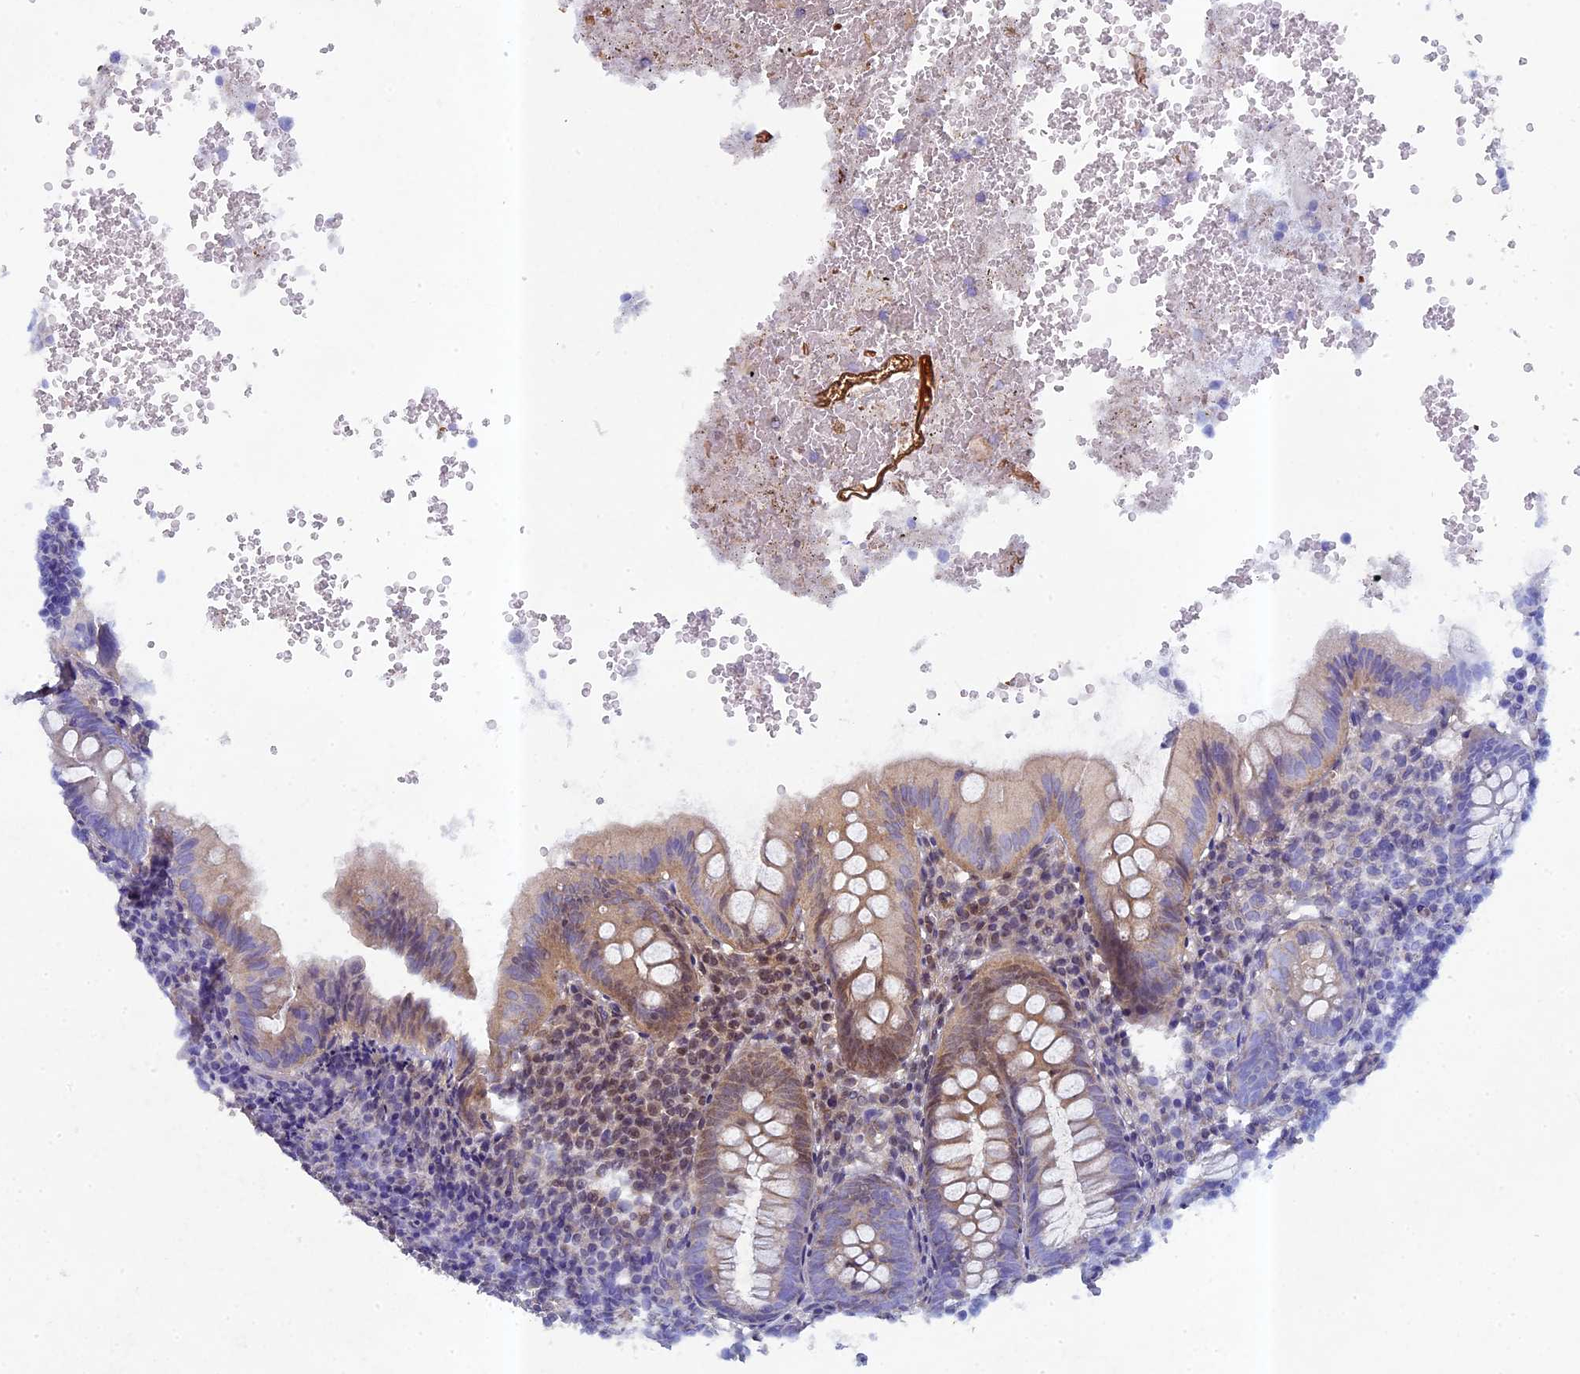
{"staining": {"intensity": "moderate", "quantity": "<25%", "location": "cytoplasmic/membranous"}, "tissue": "appendix", "cell_type": "Glandular cells", "image_type": "normal", "snomed": [{"axis": "morphology", "description": "Normal tissue, NOS"}, {"axis": "topography", "description": "Appendix"}], "caption": "IHC staining of normal appendix, which reveals low levels of moderate cytoplasmic/membranous expression in about <25% of glandular cells indicating moderate cytoplasmic/membranous protein expression. The staining was performed using DAB (3,3'-diaminobenzidine) (brown) for protein detection and nuclei were counterstained in hematoxylin (blue).", "gene": "DIXDC1", "patient": {"sex": "male", "age": 8}}